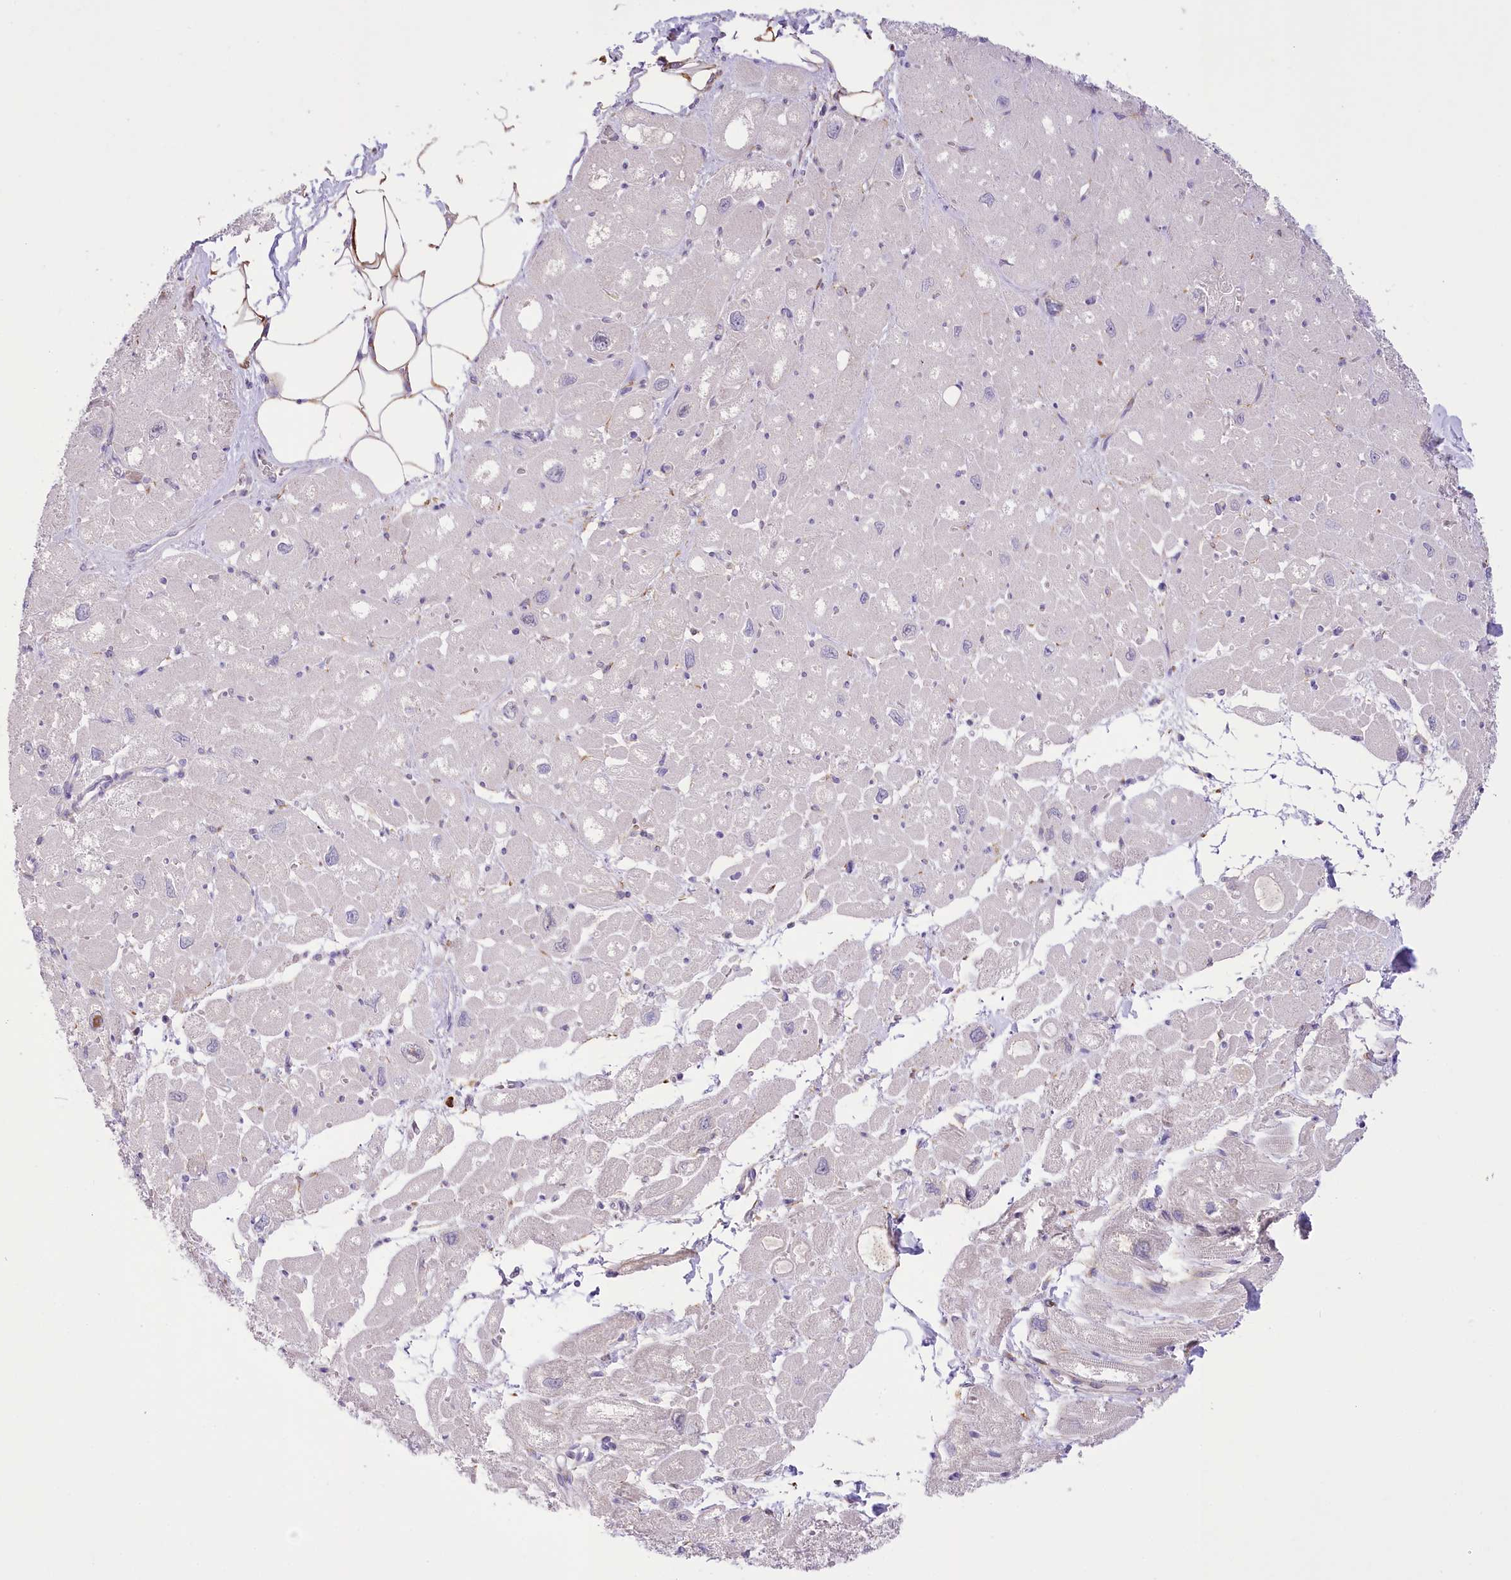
{"staining": {"intensity": "negative", "quantity": "none", "location": "none"}, "tissue": "heart muscle", "cell_type": "Cardiomyocytes", "image_type": "normal", "snomed": [{"axis": "morphology", "description": "Normal tissue, NOS"}, {"axis": "topography", "description": "Heart"}], "caption": "Heart muscle stained for a protein using IHC exhibits no expression cardiomyocytes.", "gene": "NCKAP5", "patient": {"sex": "male", "age": 50}}